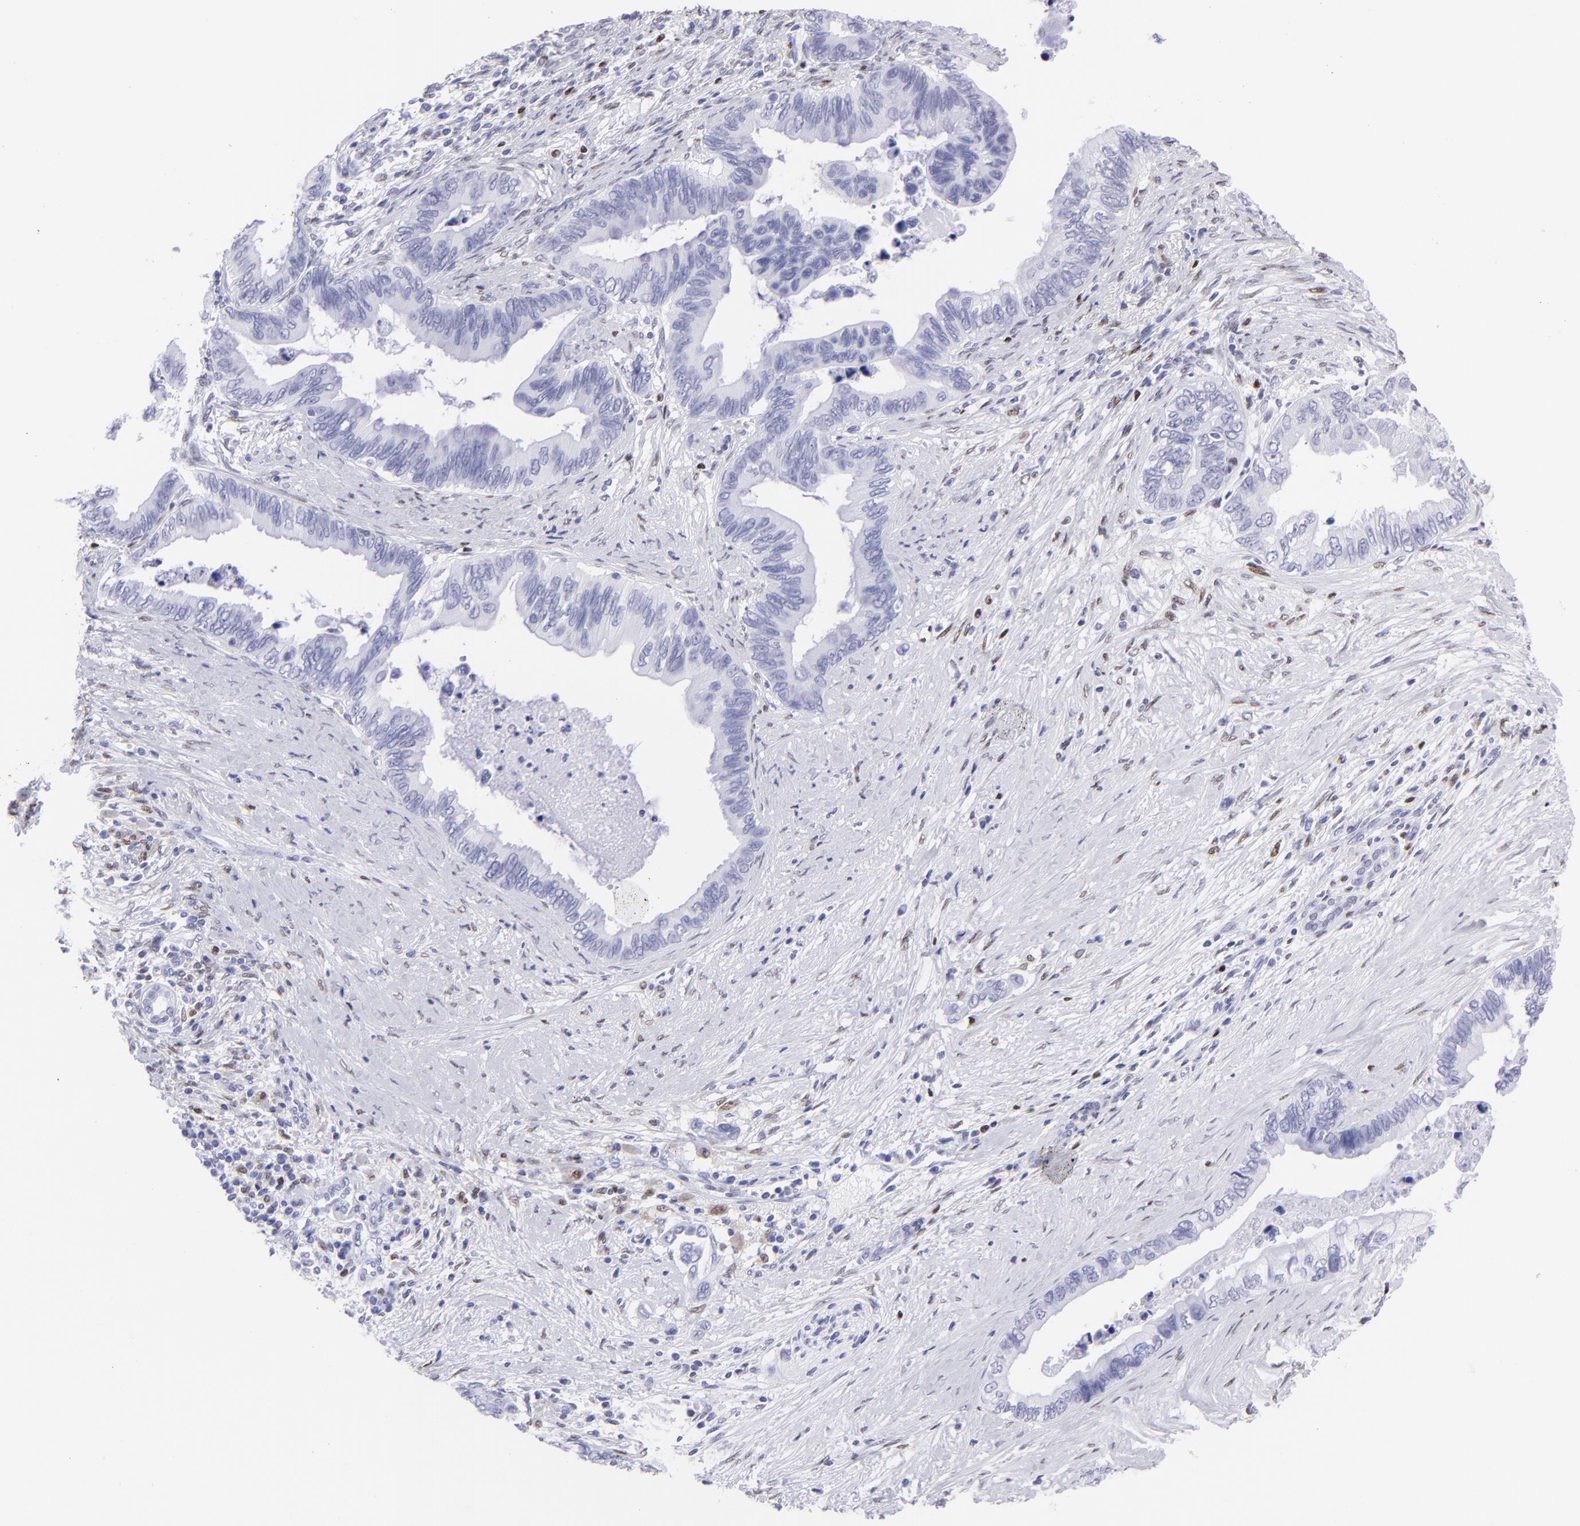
{"staining": {"intensity": "negative", "quantity": "none", "location": "none"}, "tissue": "pancreatic cancer", "cell_type": "Tumor cells", "image_type": "cancer", "snomed": [{"axis": "morphology", "description": "Adenocarcinoma, NOS"}, {"axis": "topography", "description": "Pancreas"}], "caption": "The micrograph reveals no staining of tumor cells in adenocarcinoma (pancreatic).", "gene": "MITF", "patient": {"sex": "female", "age": 66}}